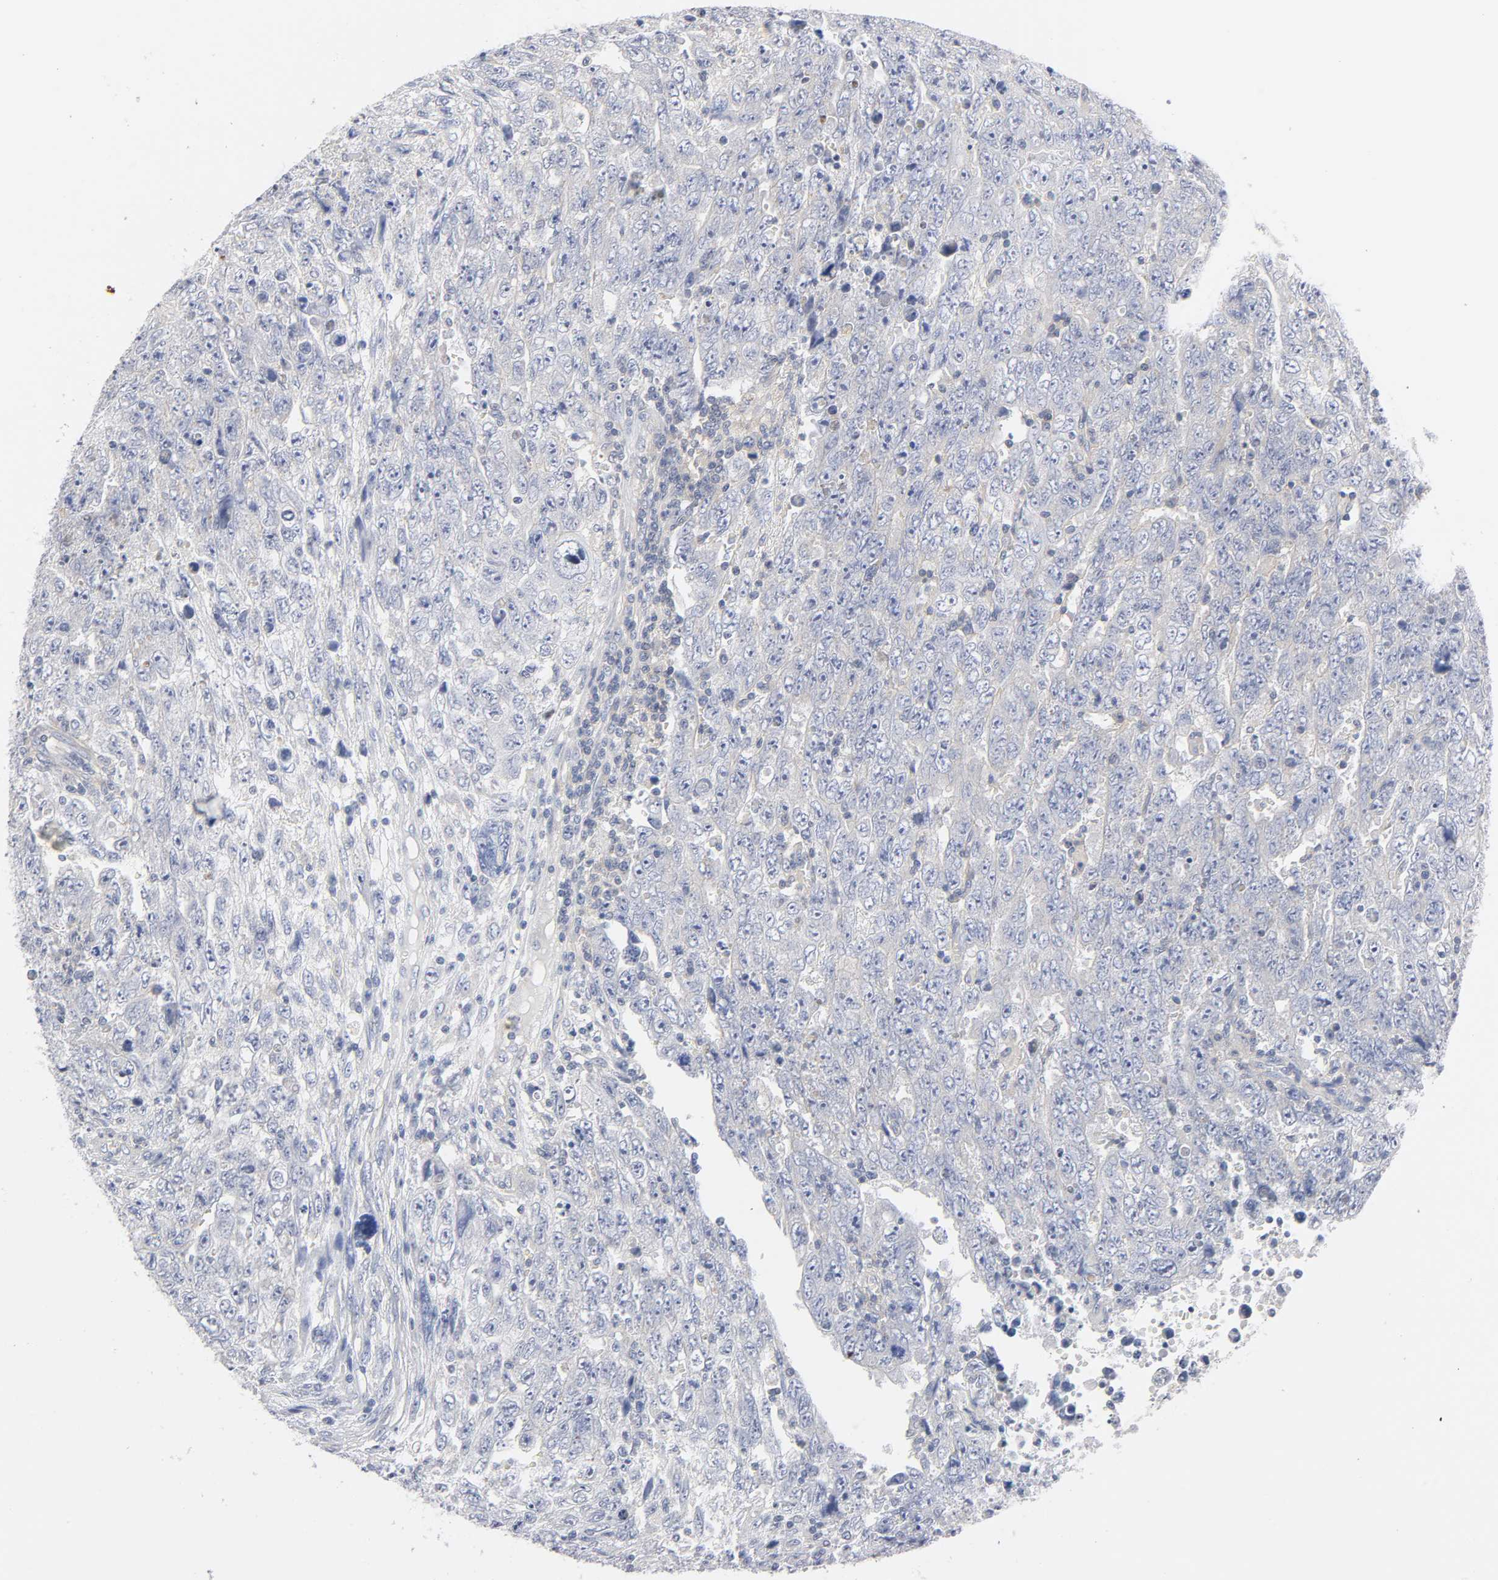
{"staining": {"intensity": "weak", "quantity": ">75%", "location": "cytoplasmic/membranous"}, "tissue": "testis cancer", "cell_type": "Tumor cells", "image_type": "cancer", "snomed": [{"axis": "morphology", "description": "Carcinoma, Embryonal, NOS"}, {"axis": "topography", "description": "Testis"}], "caption": "Tumor cells reveal weak cytoplasmic/membranous expression in about >75% of cells in testis cancer (embryonal carcinoma).", "gene": "ROCK1", "patient": {"sex": "male", "age": 28}}